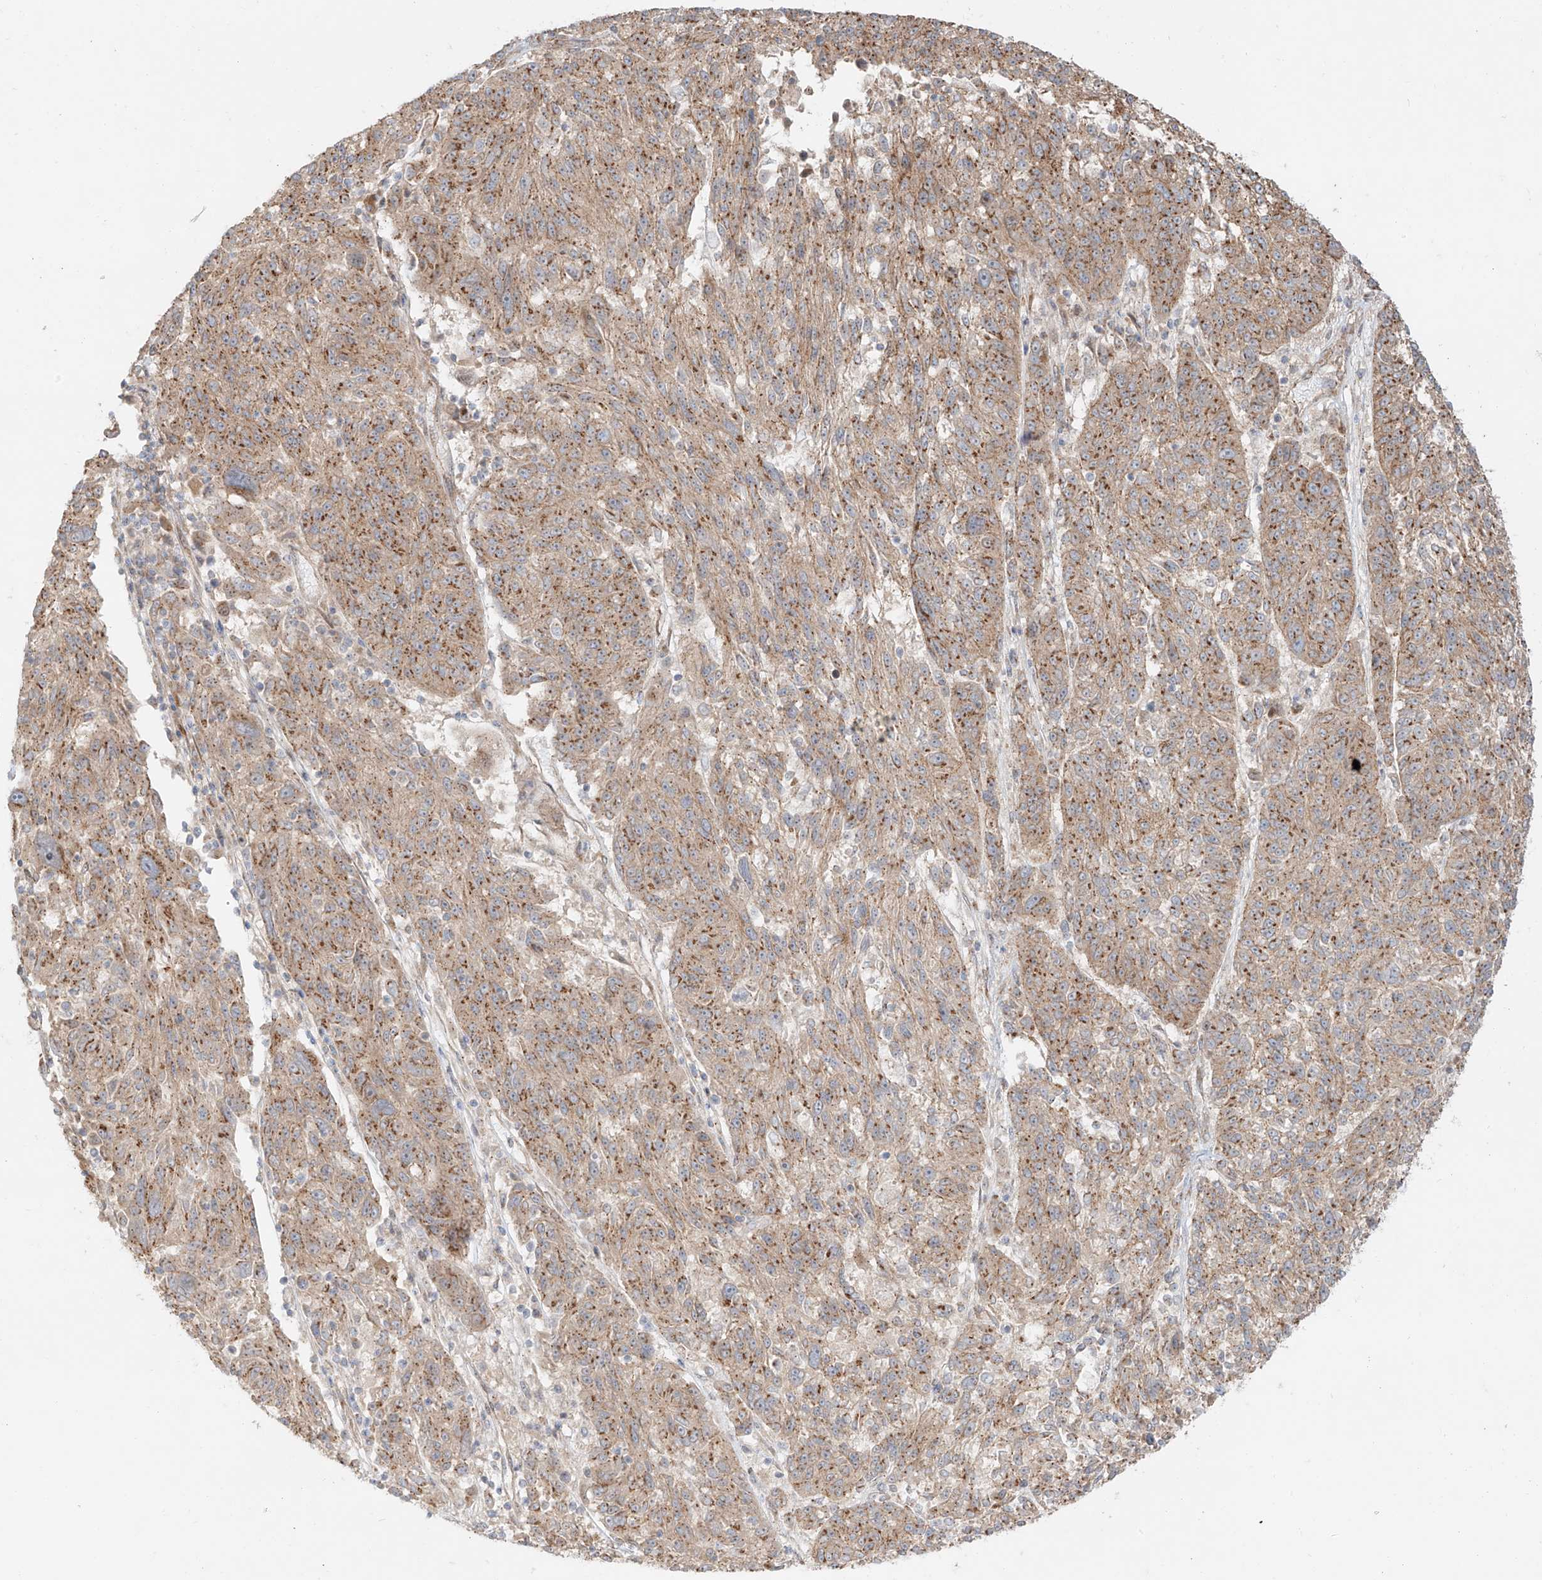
{"staining": {"intensity": "moderate", "quantity": ">75%", "location": "cytoplasmic/membranous"}, "tissue": "melanoma", "cell_type": "Tumor cells", "image_type": "cancer", "snomed": [{"axis": "morphology", "description": "Malignant melanoma, NOS"}, {"axis": "topography", "description": "Skin"}], "caption": "A brown stain labels moderate cytoplasmic/membranous positivity of a protein in human malignant melanoma tumor cells.", "gene": "ZNF287", "patient": {"sex": "male", "age": 53}}